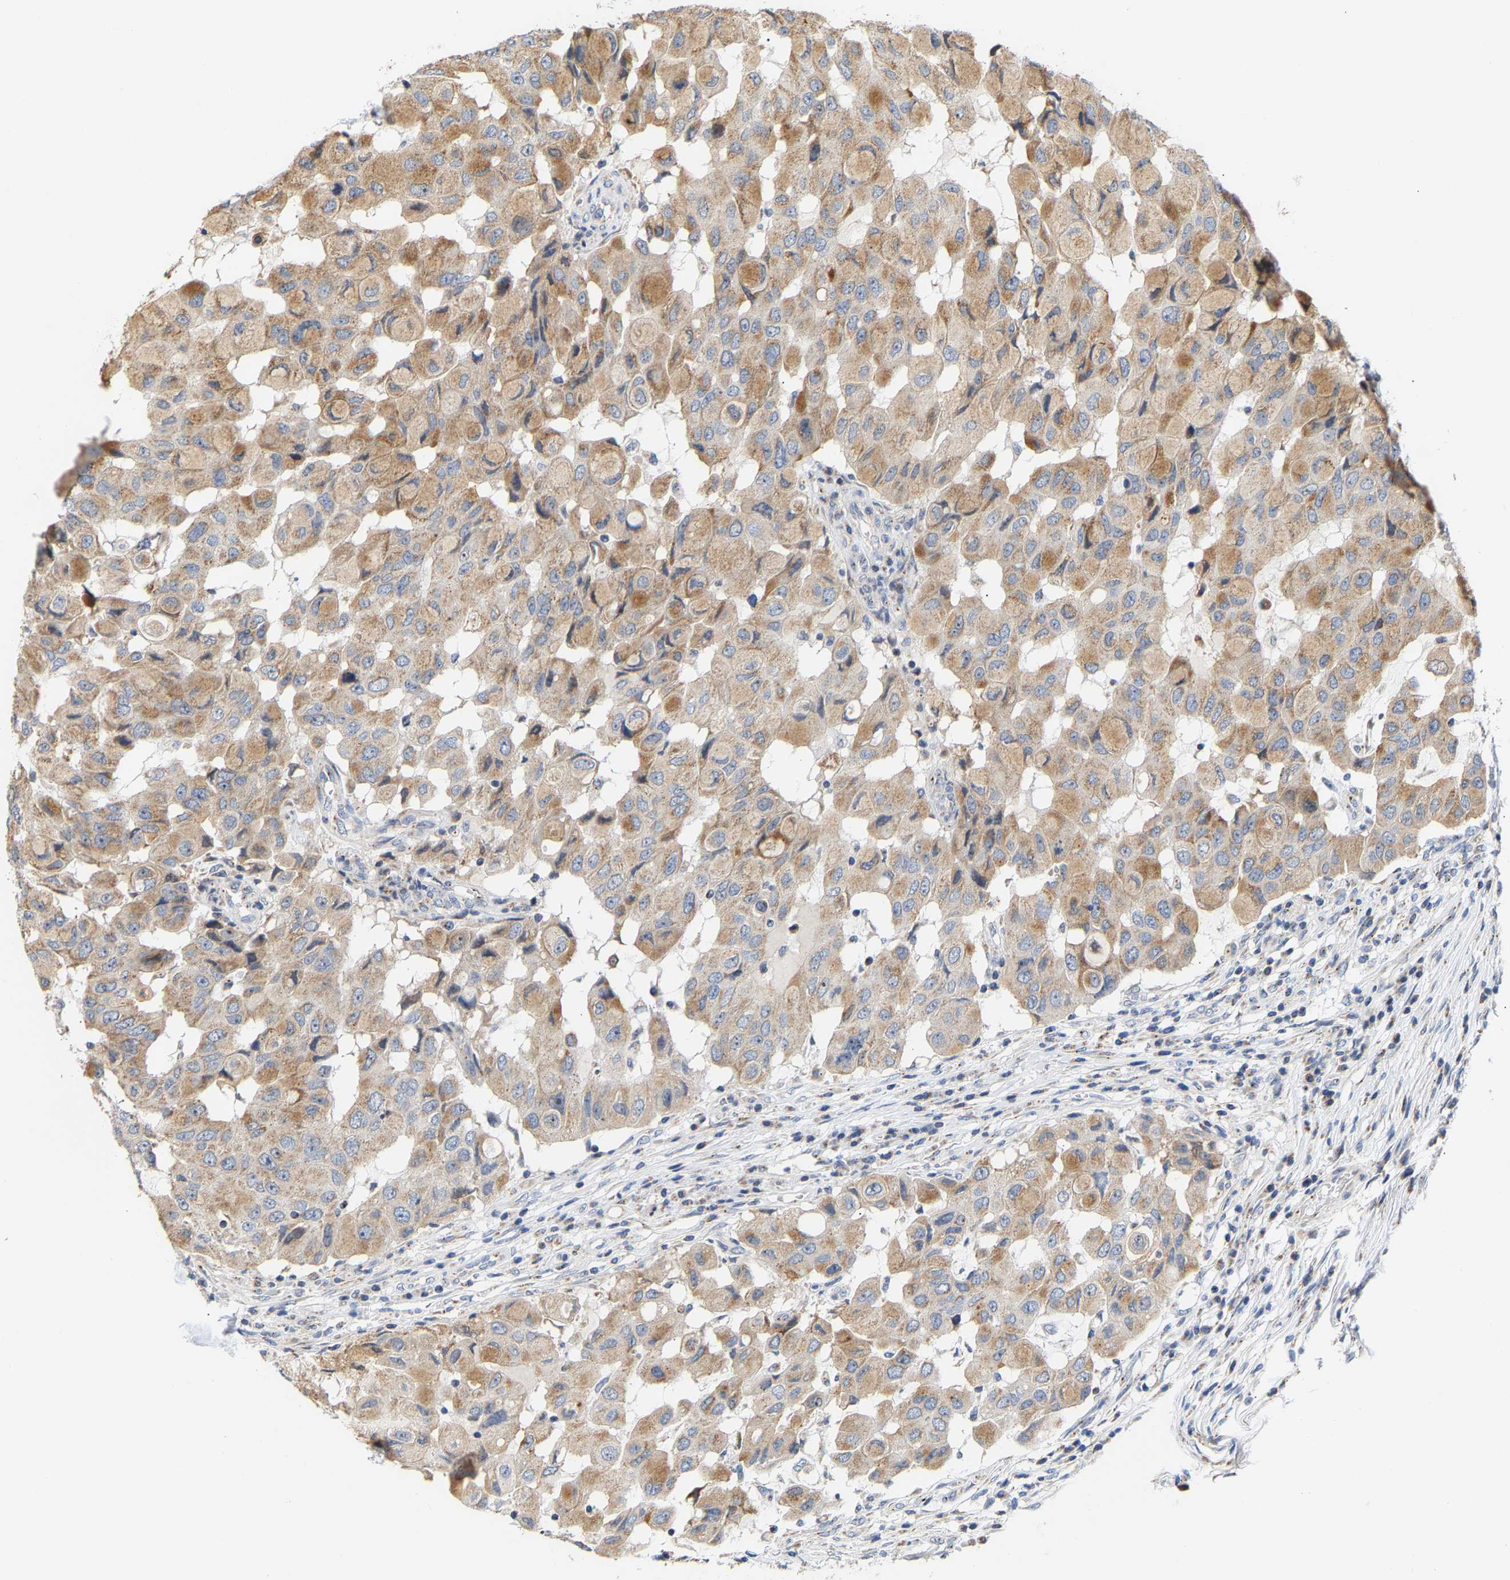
{"staining": {"intensity": "moderate", "quantity": ">75%", "location": "cytoplasmic/membranous"}, "tissue": "breast cancer", "cell_type": "Tumor cells", "image_type": "cancer", "snomed": [{"axis": "morphology", "description": "Duct carcinoma"}, {"axis": "topography", "description": "Breast"}], "caption": "Breast cancer (intraductal carcinoma) tissue exhibits moderate cytoplasmic/membranous expression in approximately >75% of tumor cells, visualized by immunohistochemistry.", "gene": "PCNT", "patient": {"sex": "female", "age": 27}}